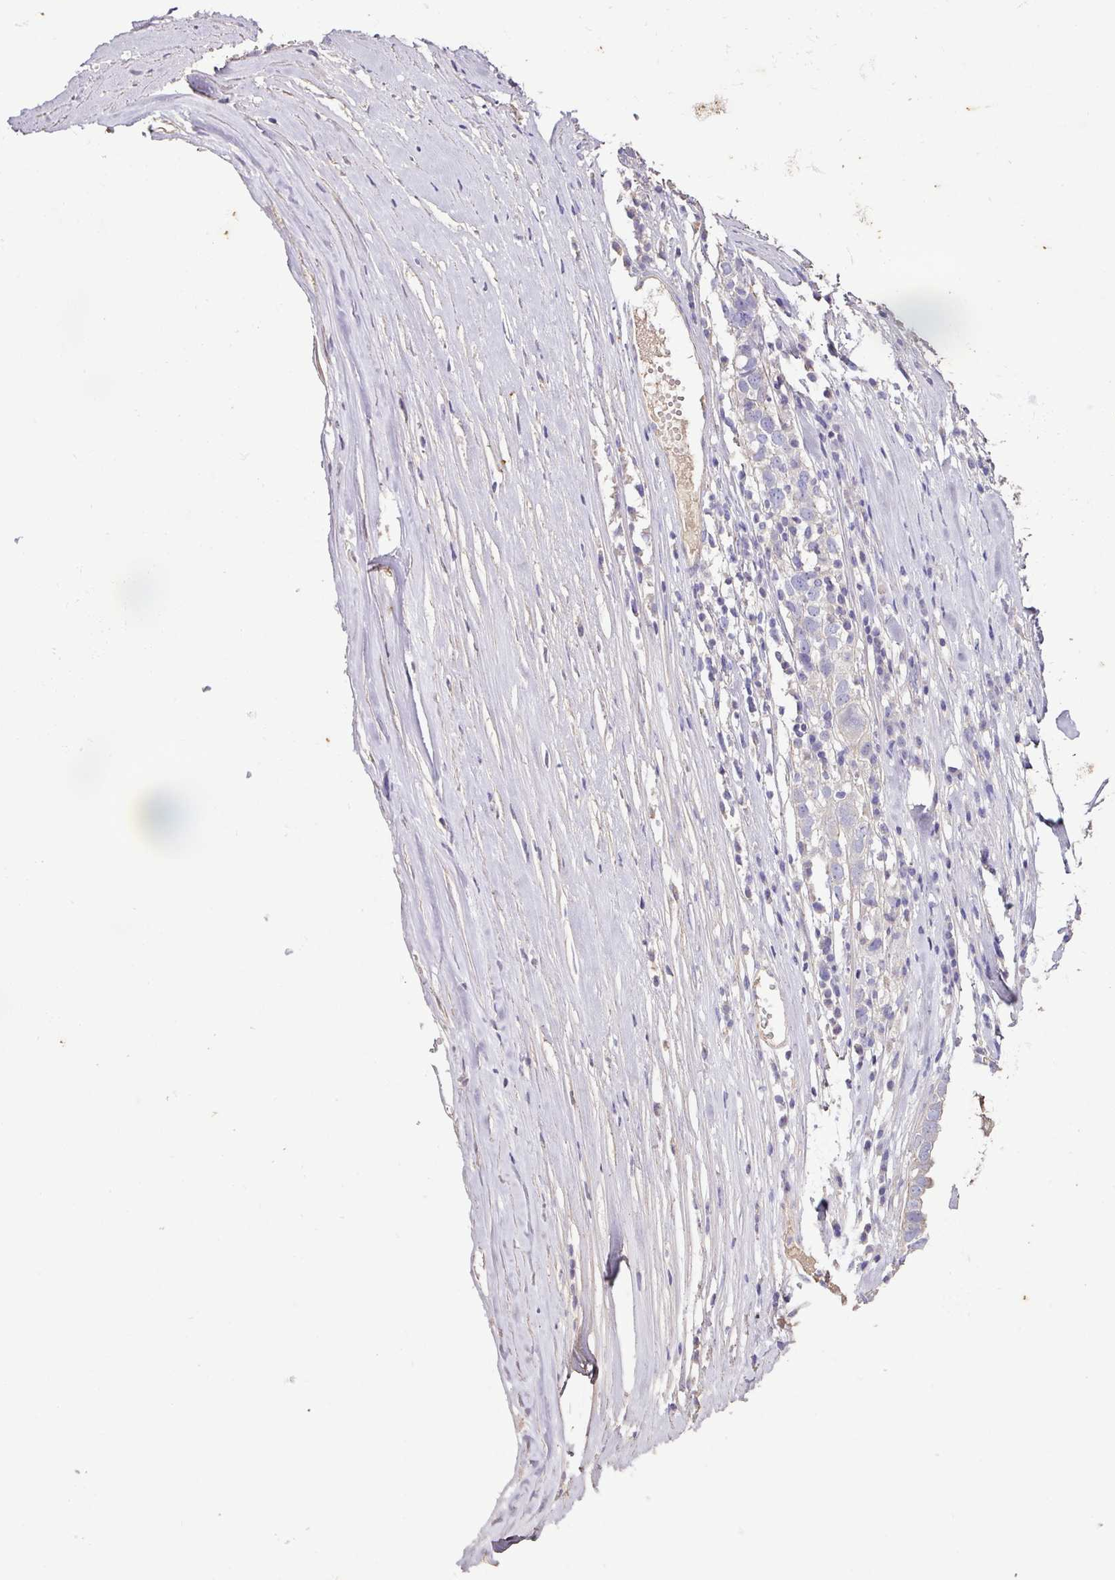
{"staining": {"intensity": "negative", "quantity": "none", "location": "none"}, "tissue": "ovarian cancer", "cell_type": "Tumor cells", "image_type": "cancer", "snomed": [{"axis": "morphology", "description": "Carcinoma, endometroid"}, {"axis": "topography", "description": "Ovary"}], "caption": "Protein analysis of endometroid carcinoma (ovarian) demonstrates no significant expression in tumor cells.", "gene": "AGR3", "patient": {"sex": "female", "age": 62}}